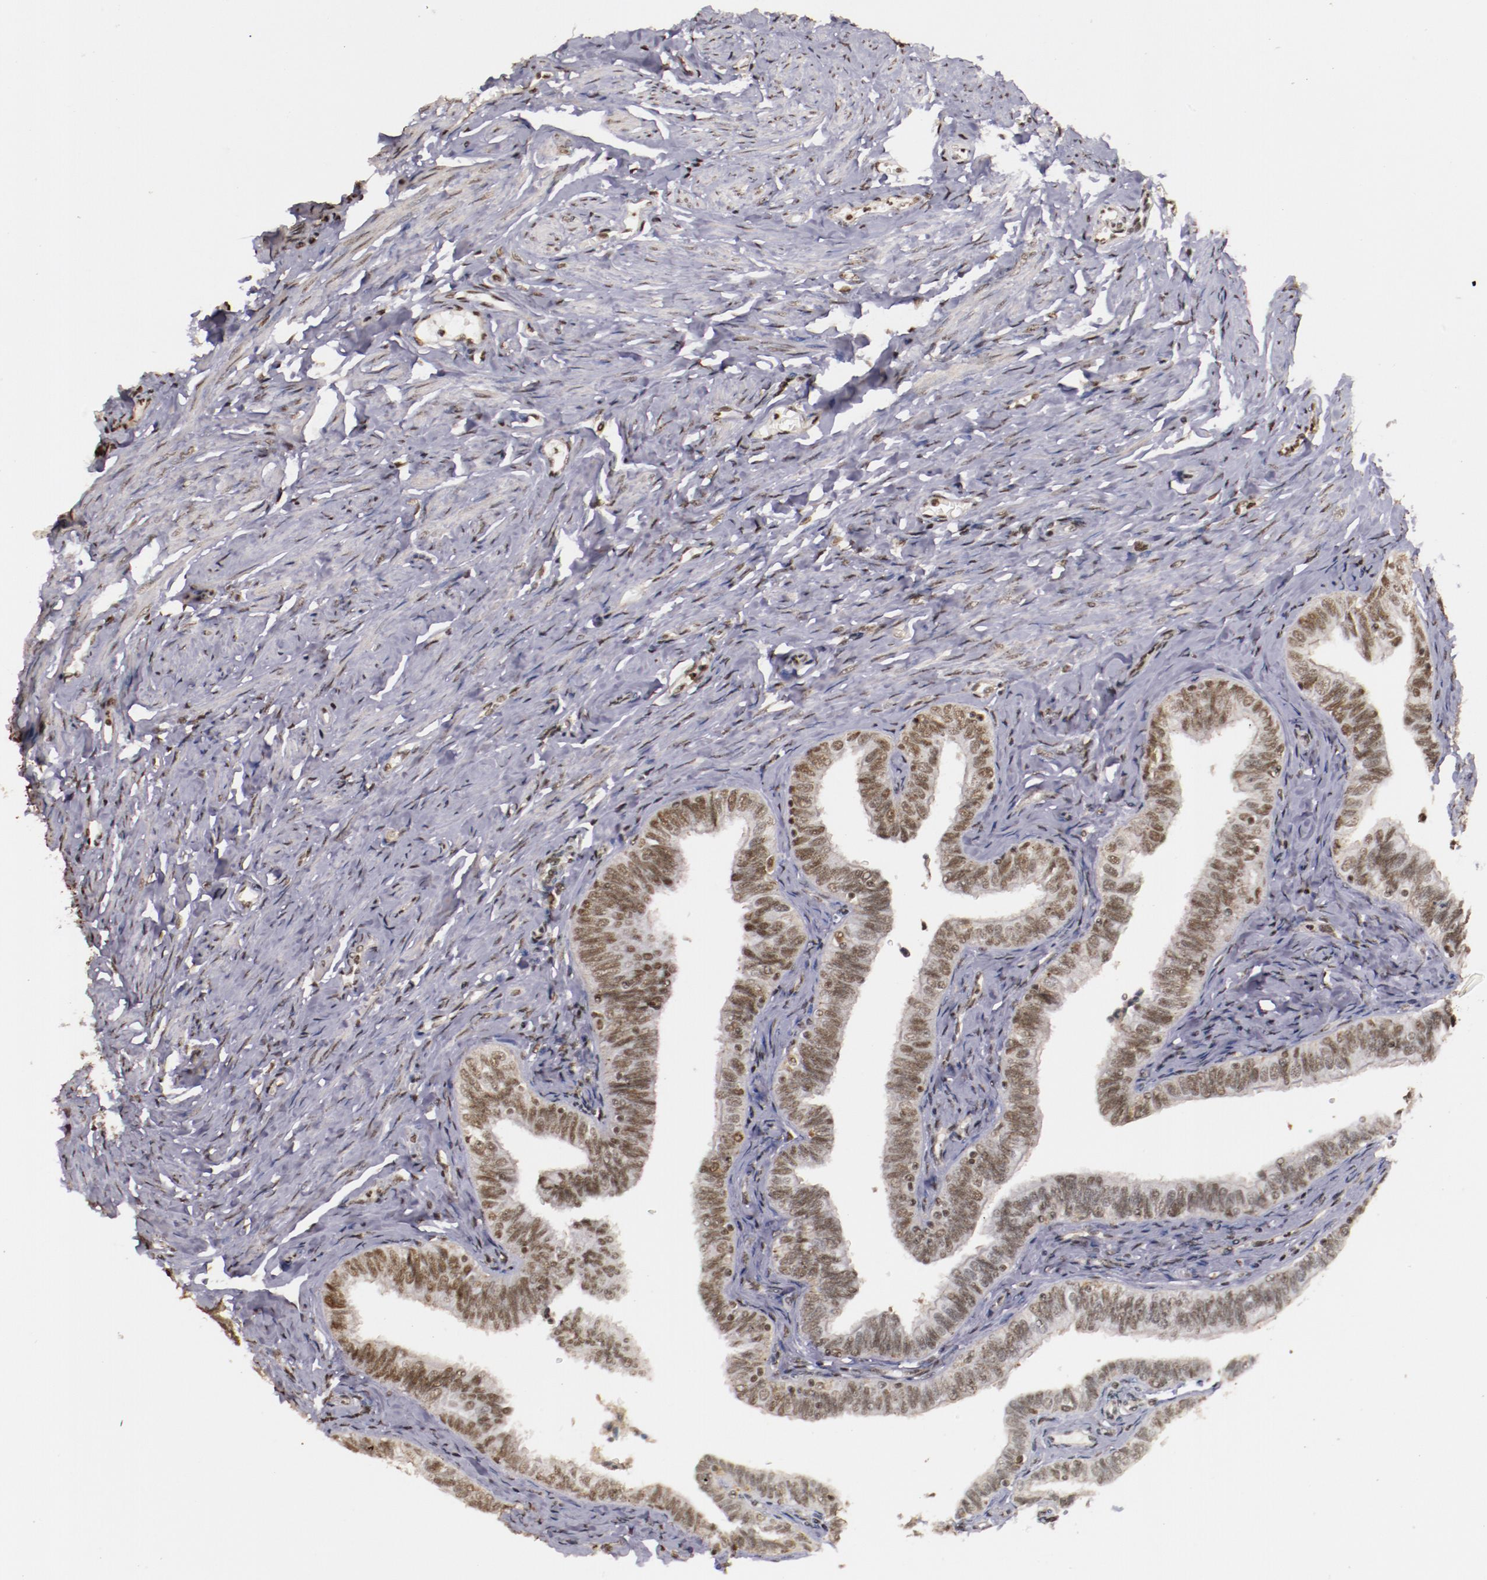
{"staining": {"intensity": "moderate", "quantity": ">75%", "location": "nuclear"}, "tissue": "fallopian tube", "cell_type": "Glandular cells", "image_type": "normal", "snomed": [{"axis": "morphology", "description": "Normal tissue, NOS"}, {"axis": "topography", "description": "Fallopian tube"}, {"axis": "topography", "description": "Ovary"}], "caption": "Immunohistochemistry micrograph of benign human fallopian tube stained for a protein (brown), which displays medium levels of moderate nuclear expression in approximately >75% of glandular cells.", "gene": "STAG2", "patient": {"sex": "female", "age": 69}}